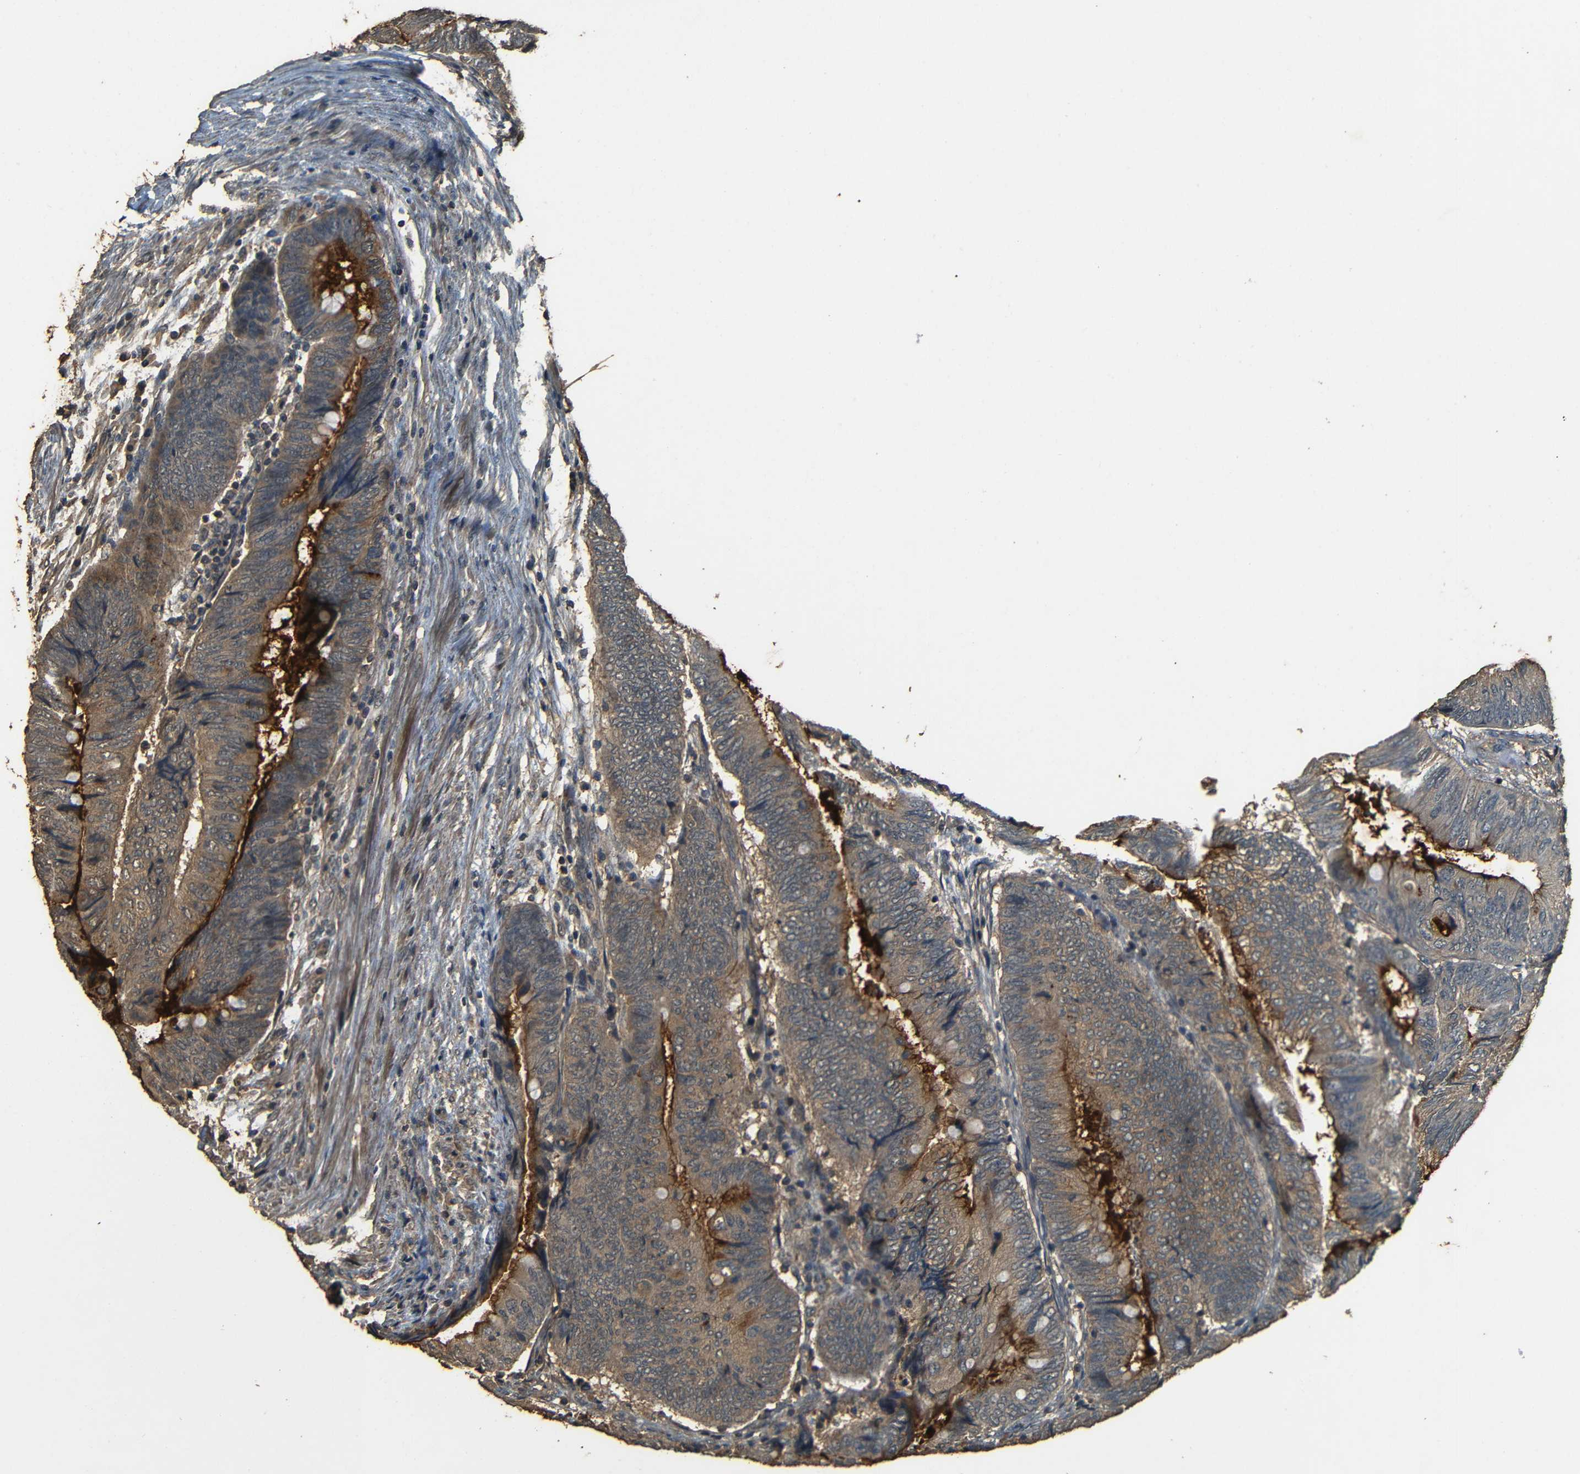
{"staining": {"intensity": "moderate", "quantity": ">75%", "location": "cytoplasmic/membranous"}, "tissue": "colorectal cancer", "cell_type": "Tumor cells", "image_type": "cancer", "snomed": [{"axis": "morphology", "description": "Normal tissue, NOS"}, {"axis": "morphology", "description": "Adenocarcinoma, NOS"}, {"axis": "topography", "description": "Rectum"}, {"axis": "topography", "description": "Peripheral nerve tissue"}], "caption": "The image exhibits staining of colorectal cancer (adenocarcinoma), revealing moderate cytoplasmic/membranous protein expression (brown color) within tumor cells. (DAB (3,3'-diaminobenzidine) IHC with brightfield microscopy, high magnification).", "gene": "PDE5A", "patient": {"sex": "male", "age": 92}}